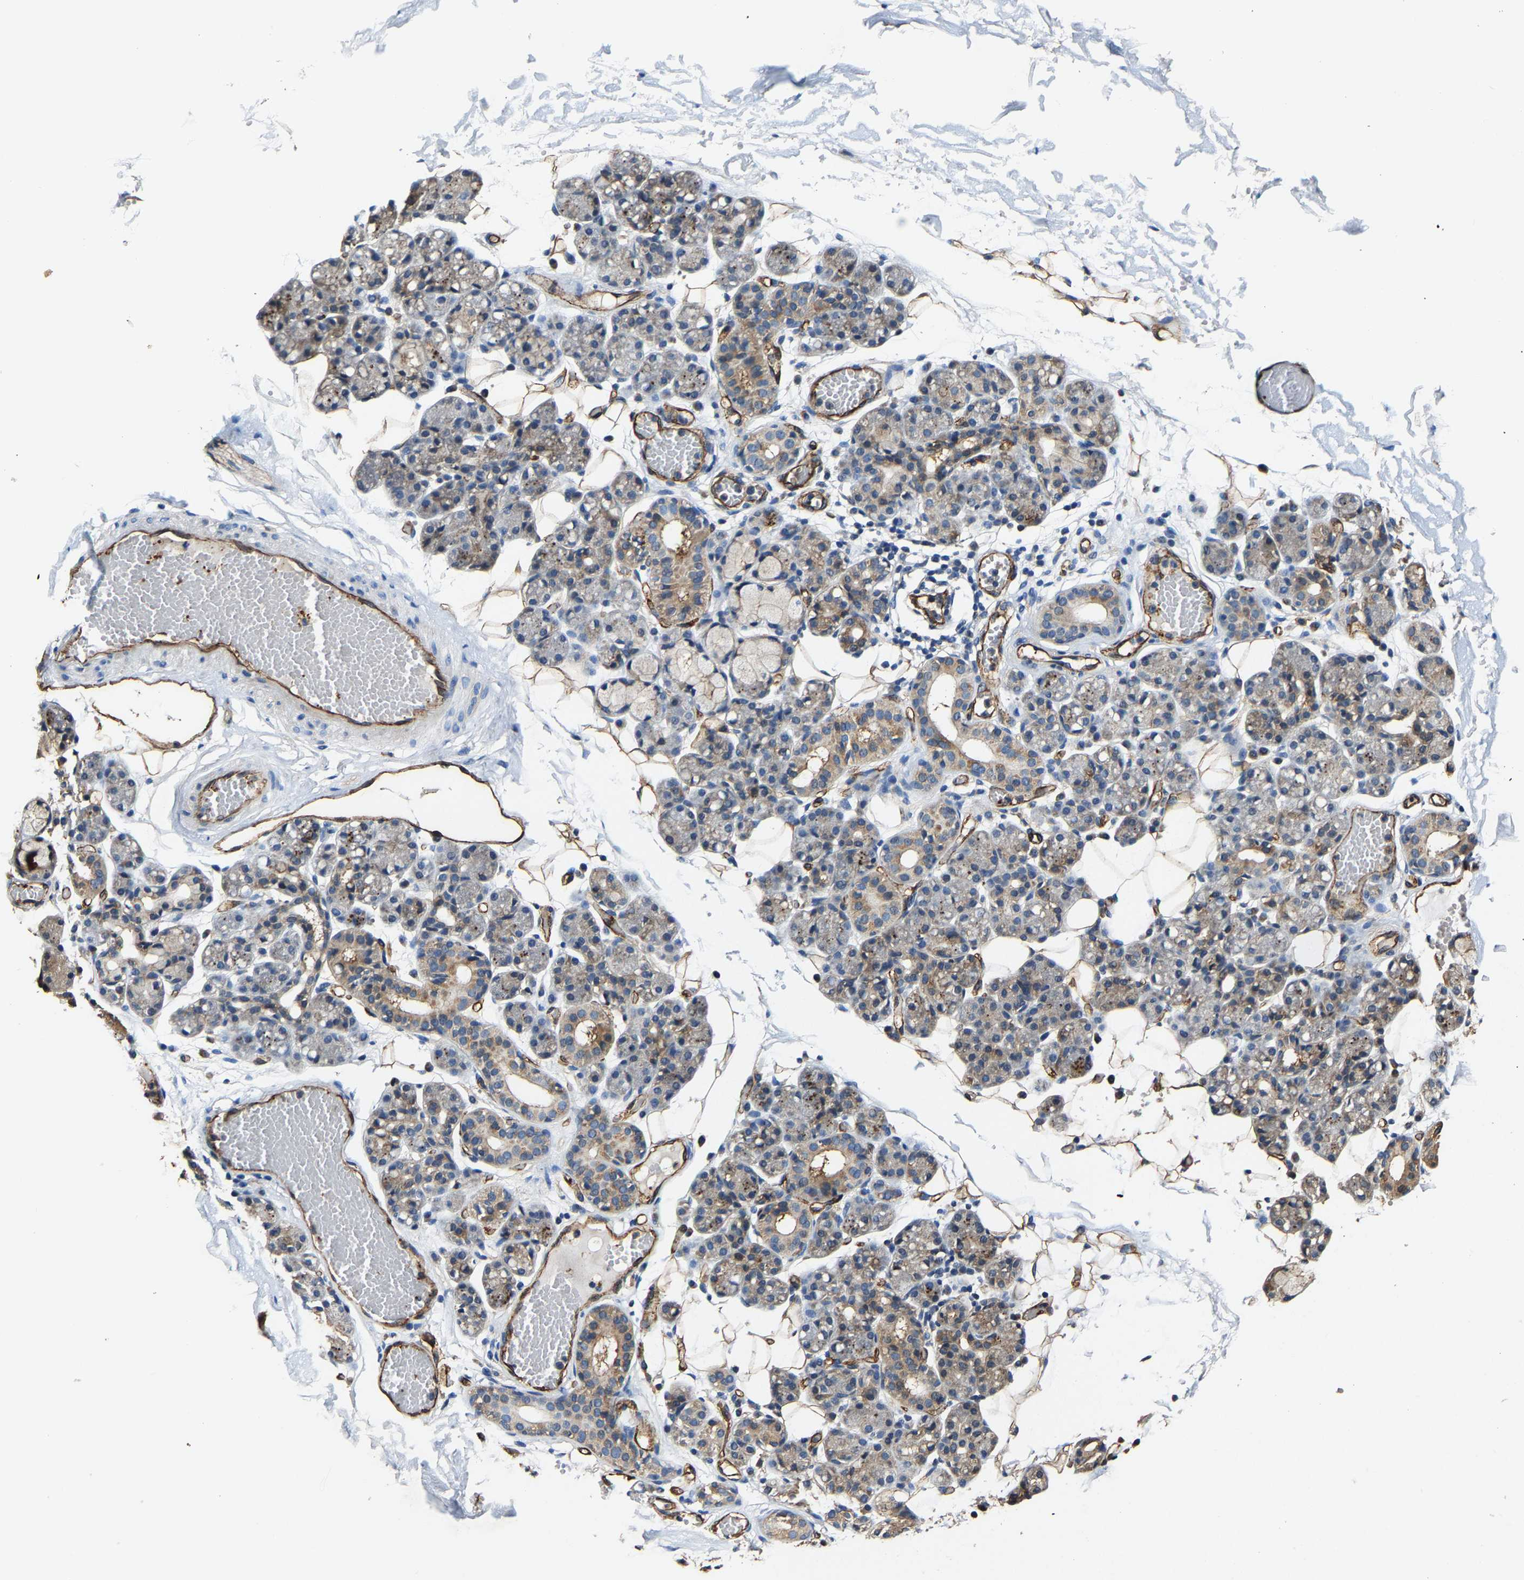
{"staining": {"intensity": "moderate", "quantity": "<25%", "location": "cytoplasmic/membranous"}, "tissue": "salivary gland", "cell_type": "Glandular cells", "image_type": "normal", "snomed": [{"axis": "morphology", "description": "Normal tissue, NOS"}, {"axis": "topography", "description": "Salivary gland"}], "caption": "High-power microscopy captured an immunohistochemistry image of normal salivary gland, revealing moderate cytoplasmic/membranous staining in approximately <25% of glandular cells.", "gene": "GFRA3", "patient": {"sex": "male", "age": 63}}